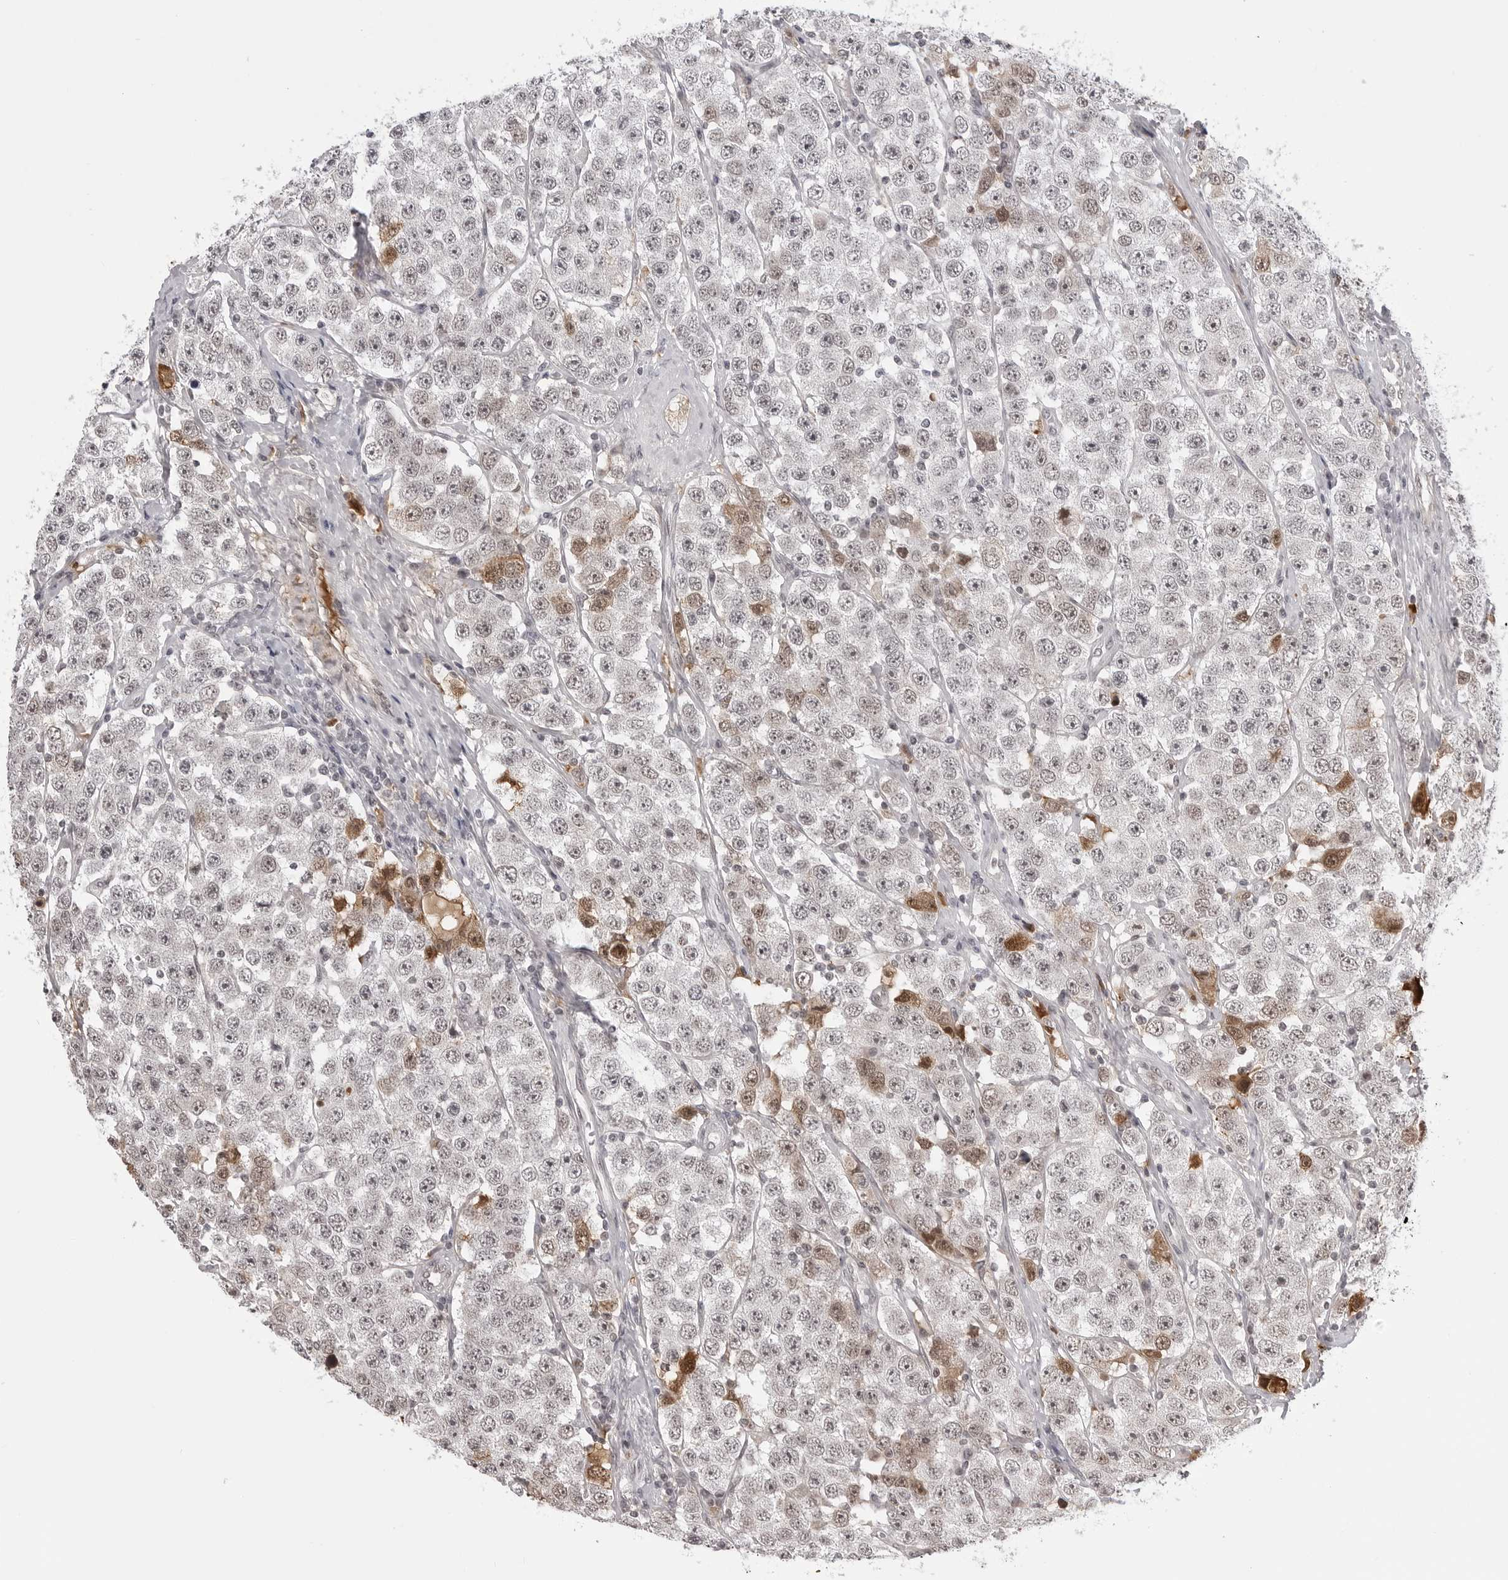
{"staining": {"intensity": "moderate", "quantity": "<25%", "location": "cytoplasmic/membranous,nuclear"}, "tissue": "testis cancer", "cell_type": "Tumor cells", "image_type": "cancer", "snomed": [{"axis": "morphology", "description": "Seminoma, NOS"}, {"axis": "topography", "description": "Testis"}], "caption": "Immunohistochemical staining of human seminoma (testis) exhibits low levels of moderate cytoplasmic/membranous and nuclear protein staining in approximately <25% of tumor cells.", "gene": "PHF3", "patient": {"sex": "male", "age": 28}}